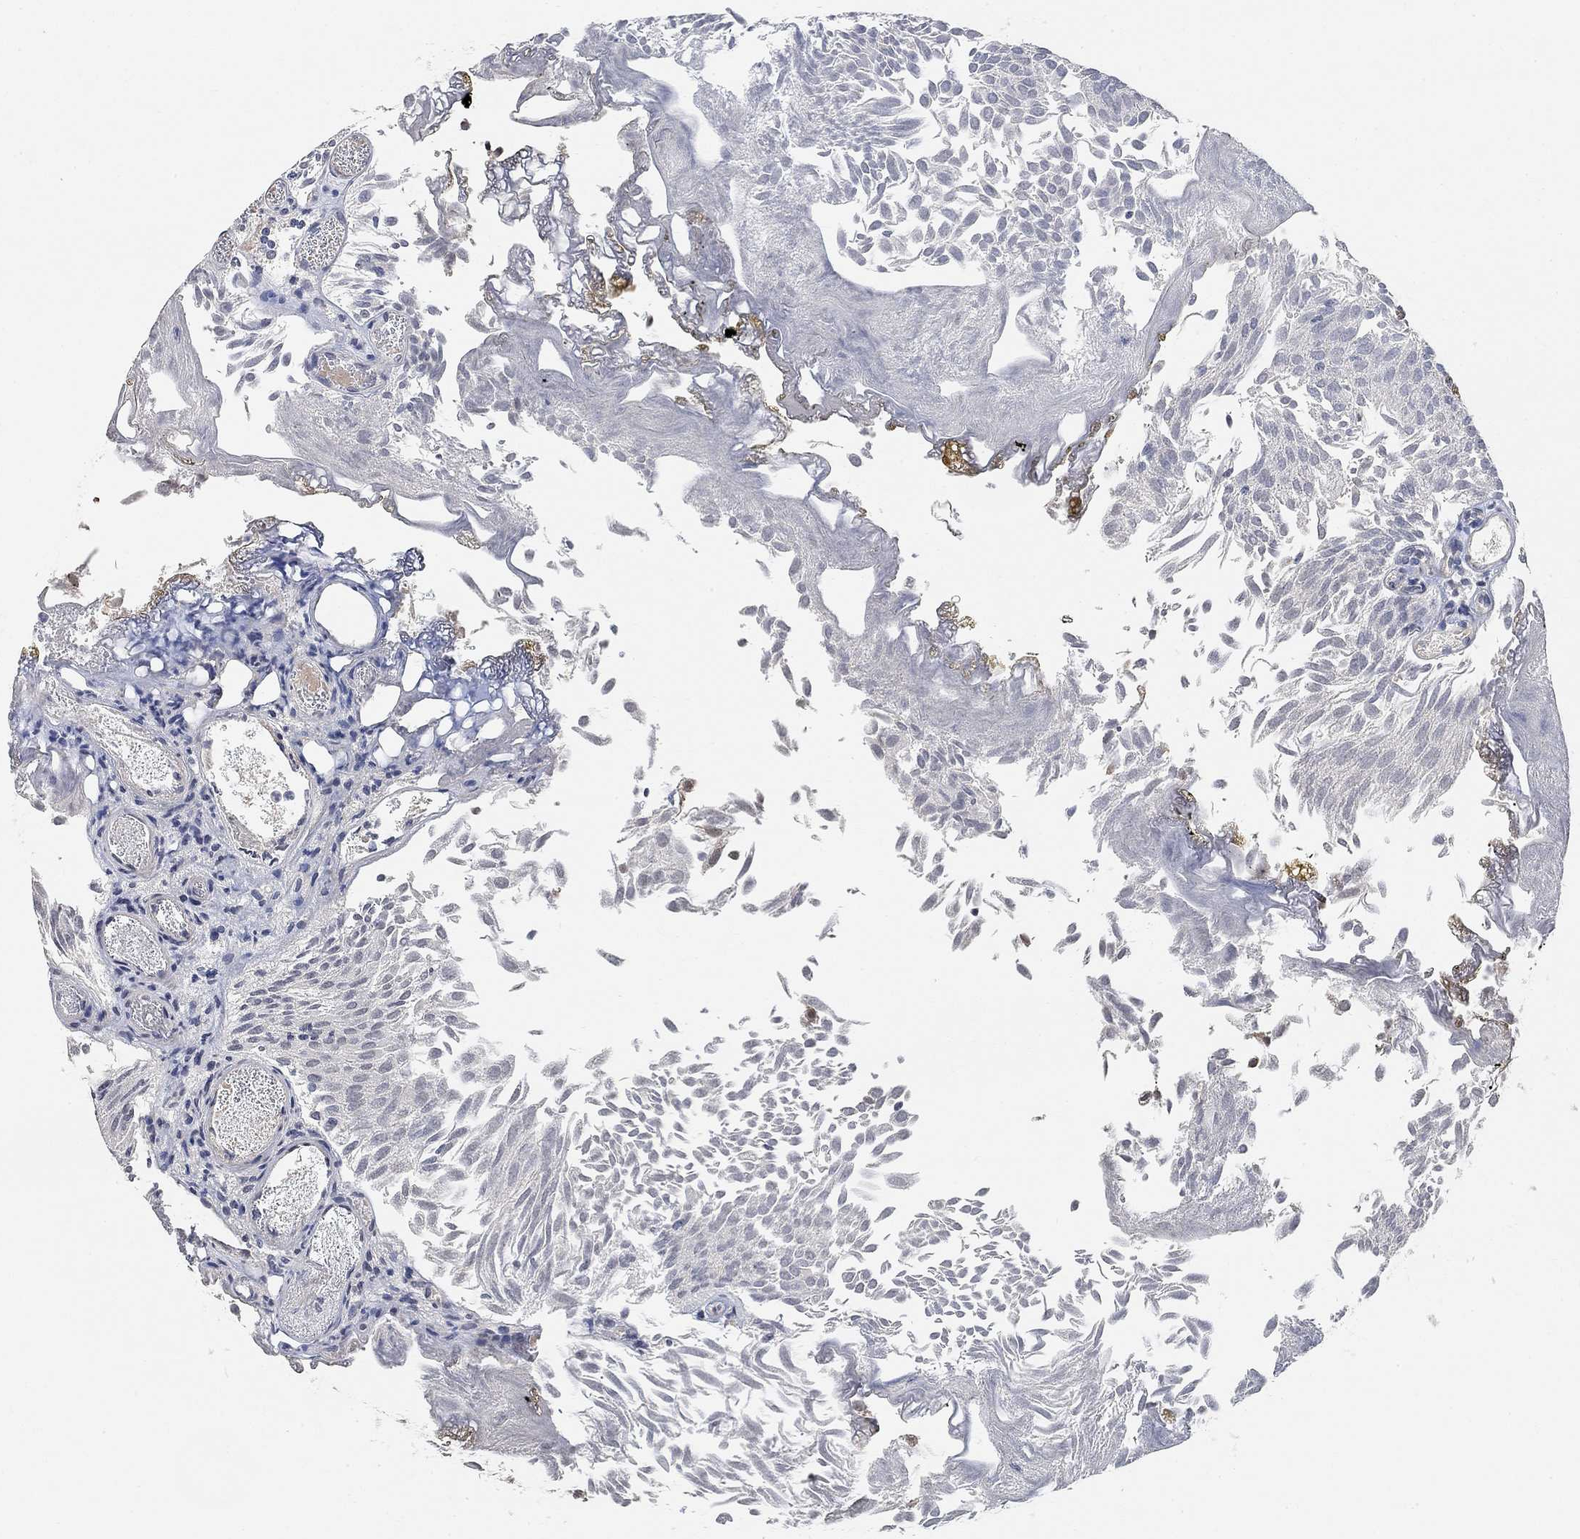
{"staining": {"intensity": "negative", "quantity": "none", "location": "none"}, "tissue": "urothelial cancer", "cell_type": "Tumor cells", "image_type": "cancer", "snomed": [{"axis": "morphology", "description": "Urothelial carcinoma, Low grade"}, {"axis": "topography", "description": "Urinary bladder"}], "caption": "Tumor cells are negative for brown protein staining in urothelial cancer. (Stains: DAB (3,3'-diaminobenzidine) immunohistochemistry (IHC) with hematoxylin counter stain, Microscopy: brightfield microscopy at high magnification).", "gene": "UNC5B", "patient": {"sex": "male", "age": 52}}